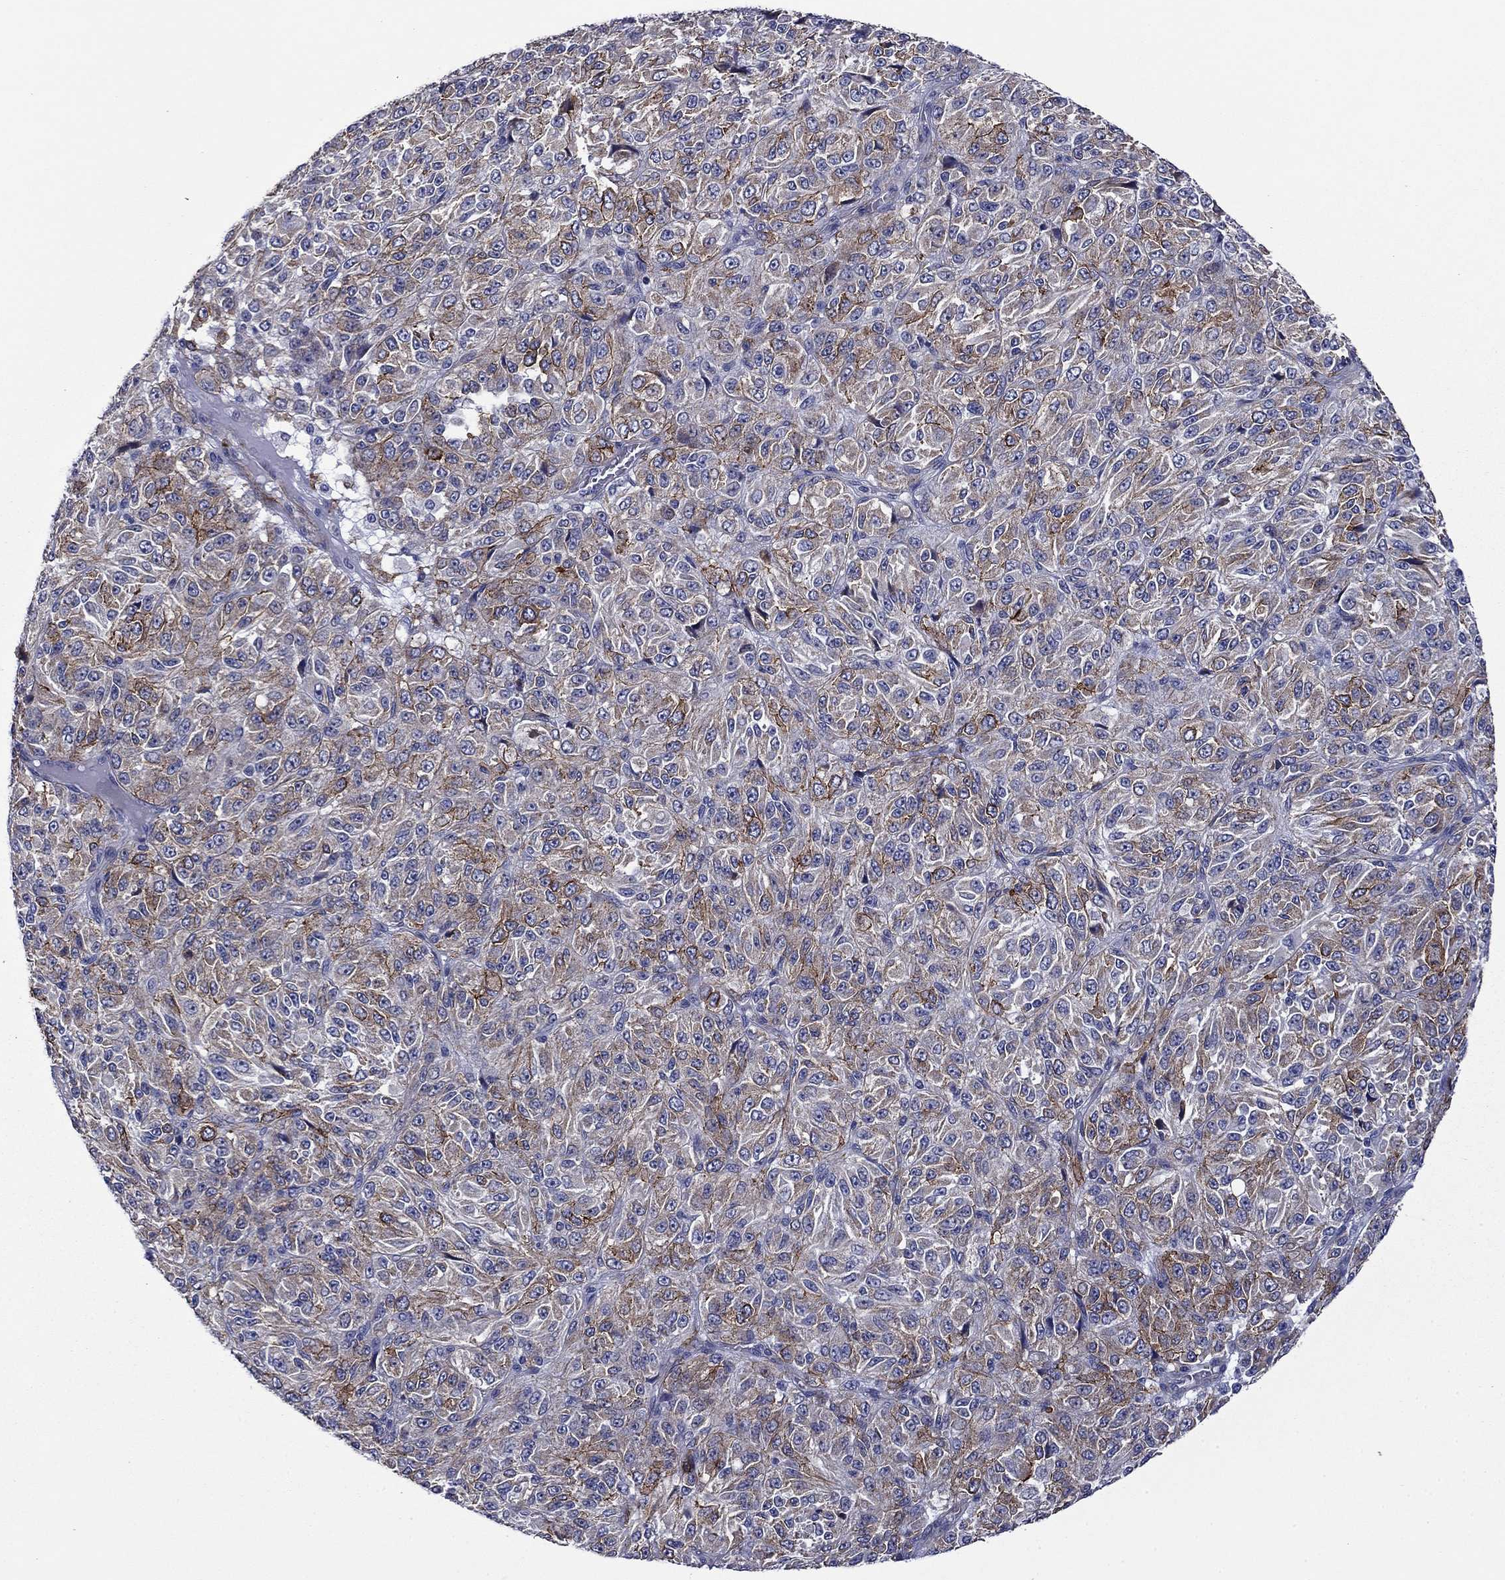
{"staining": {"intensity": "strong", "quantity": "<25%", "location": "cytoplasmic/membranous"}, "tissue": "melanoma", "cell_type": "Tumor cells", "image_type": "cancer", "snomed": [{"axis": "morphology", "description": "Malignant melanoma, Metastatic site"}, {"axis": "topography", "description": "Brain"}], "caption": "DAB immunohistochemical staining of human melanoma exhibits strong cytoplasmic/membranous protein positivity in about <25% of tumor cells.", "gene": "LMO7", "patient": {"sex": "female", "age": 56}}